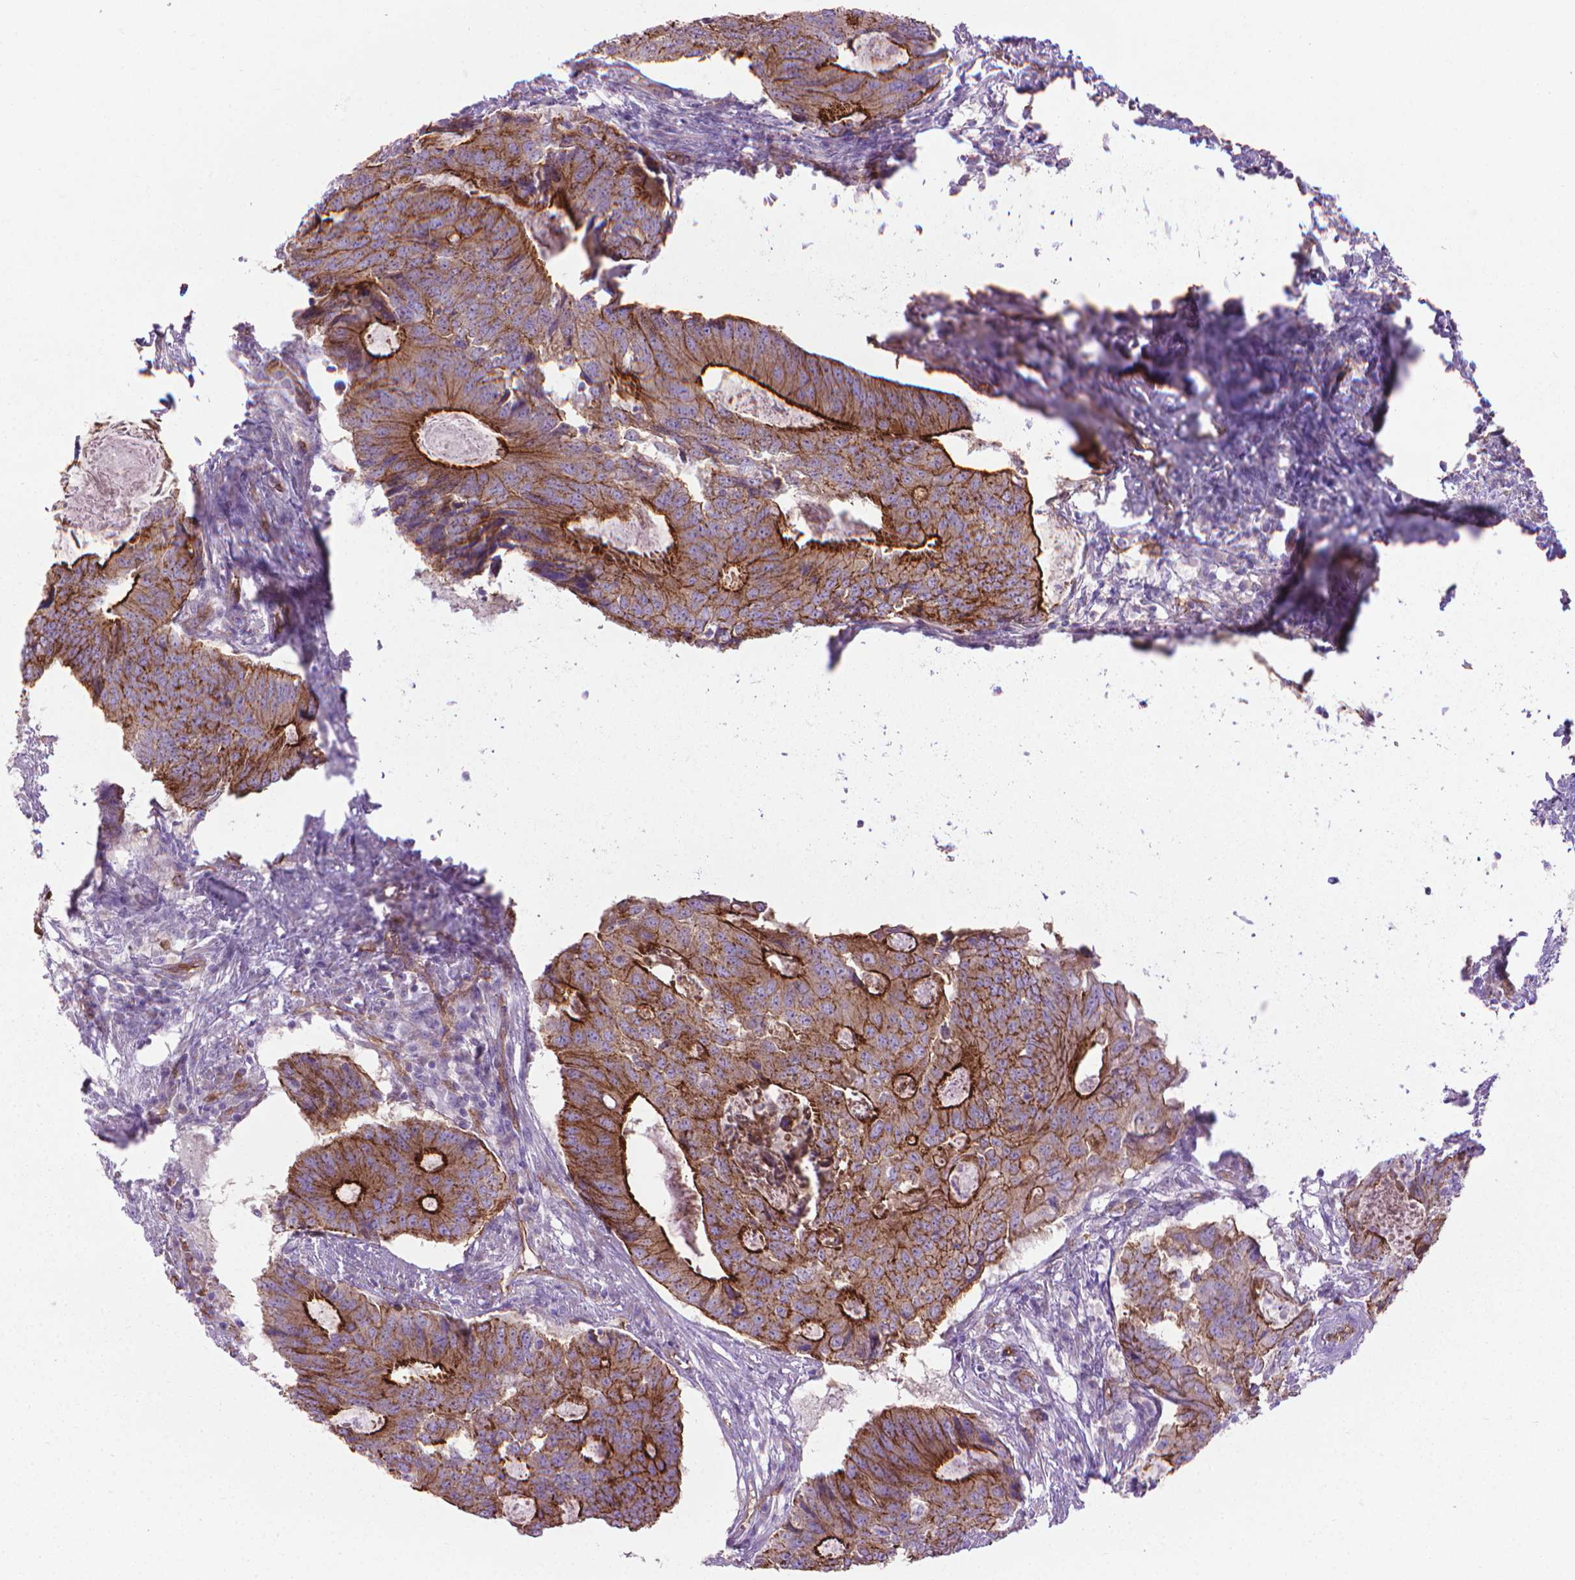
{"staining": {"intensity": "strong", "quantity": ">75%", "location": "cytoplasmic/membranous"}, "tissue": "colorectal cancer", "cell_type": "Tumor cells", "image_type": "cancer", "snomed": [{"axis": "morphology", "description": "Adenocarcinoma, NOS"}, {"axis": "topography", "description": "Colon"}], "caption": "Colorectal cancer tissue demonstrates strong cytoplasmic/membranous positivity in approximately >75% of tumor cells, visualized by immunohistochemistry. (DAB = brown stain, brightfield microscopy at high magnification).", "gene": "TENT5A", "patient": {"sex": "male", "age": 67}}